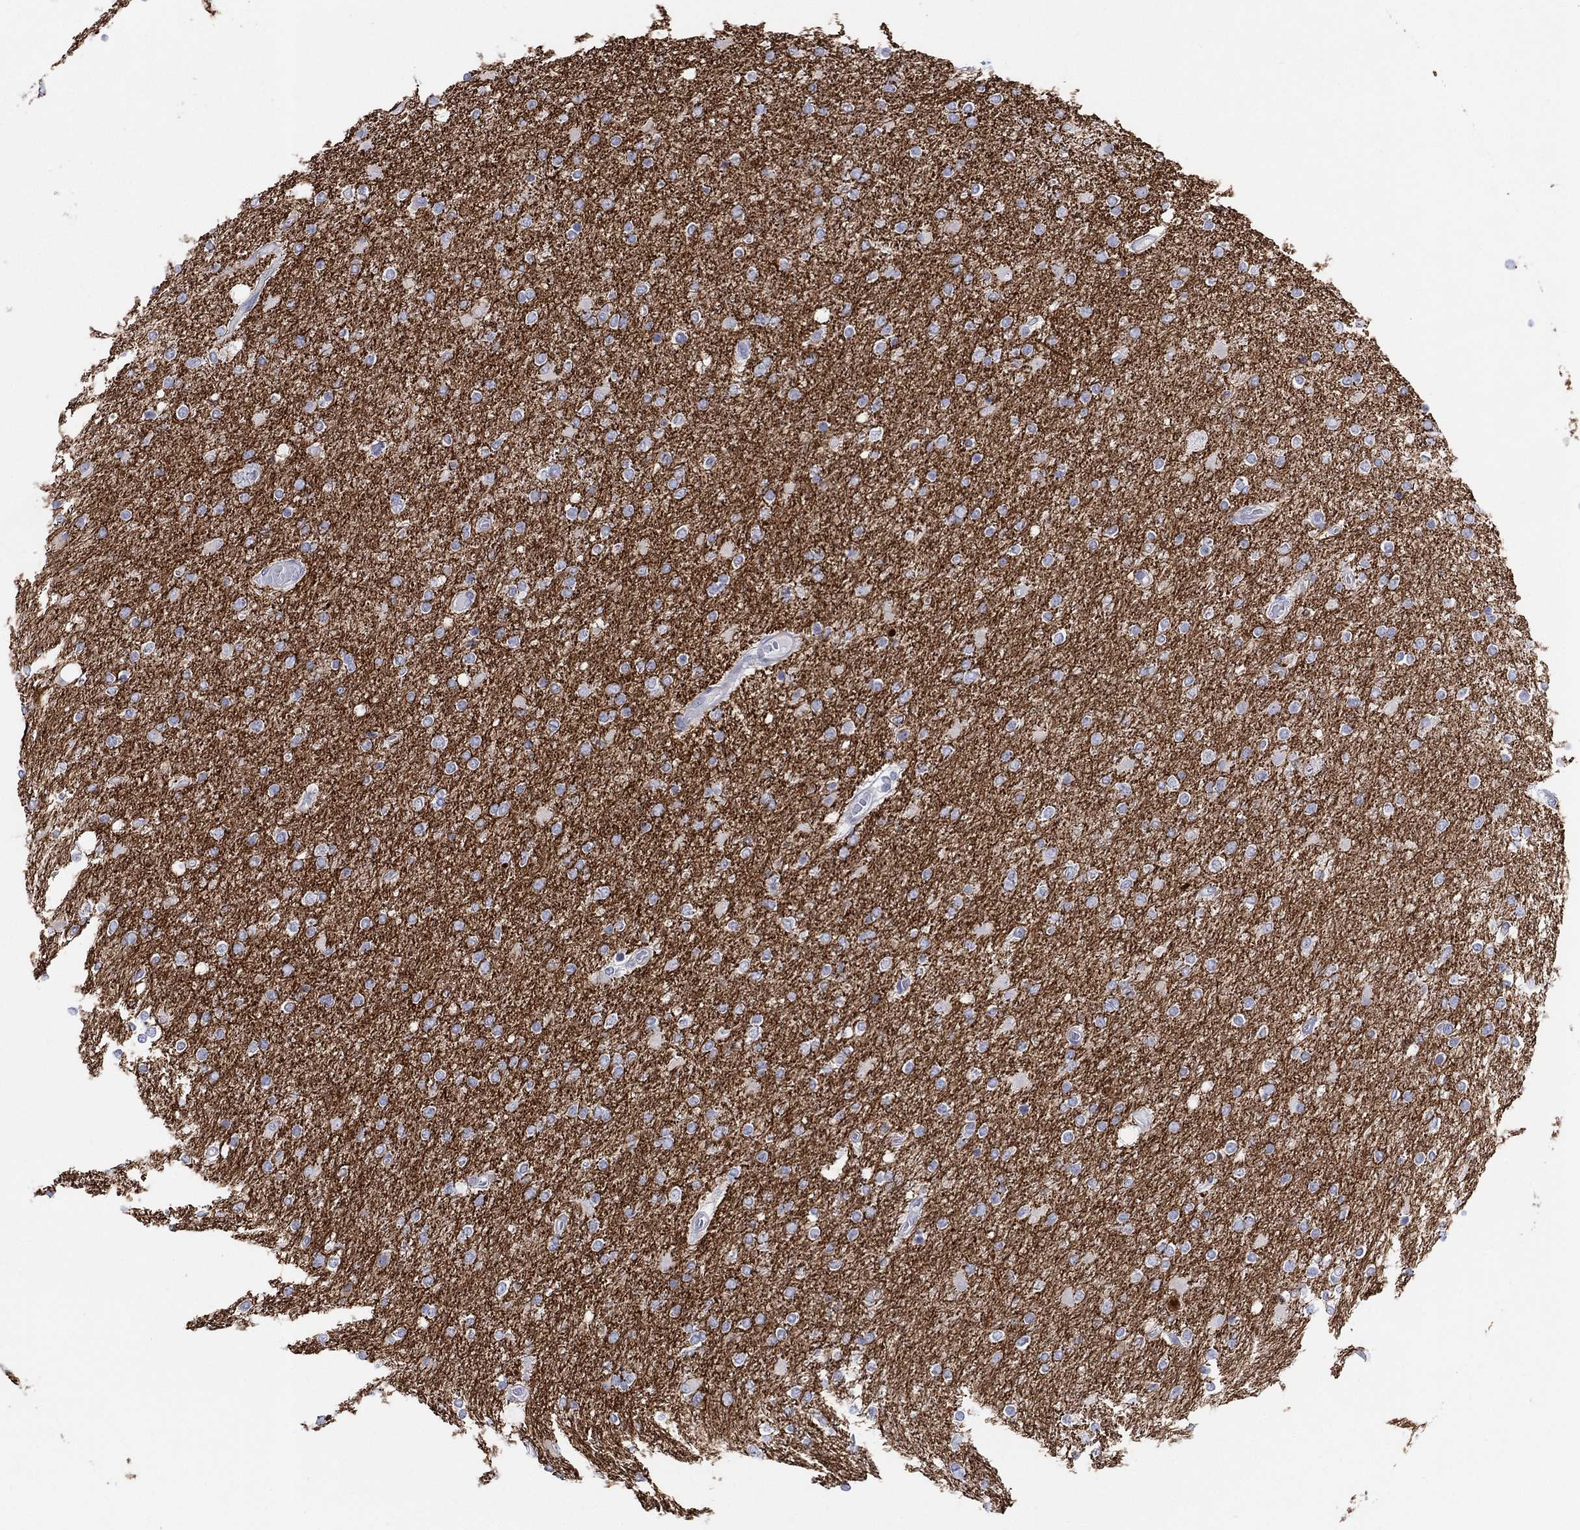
{"staining": {"intensity": "strong", "quantity": "25%-75%", "location": "cytoplasmic/membranous"}, "tissue": "glioma", "cell_type": "Tumor cells", "image_type": "cancer", "snomed": [{"axis": "morphology", "description": "Glioma, malignant, High grade"}, {"axis": "topography", "description": "Cerebral cortex"}], "caption": "This image demonstrates glioma stained with IHC to label a protein in brown. The cytoplasmic/membranous of tumor cells show strong positivity for the protein. Nuclei are counter-stained blue.", "gene": "INA", "patient": {"sex": "male", "age": 70}}